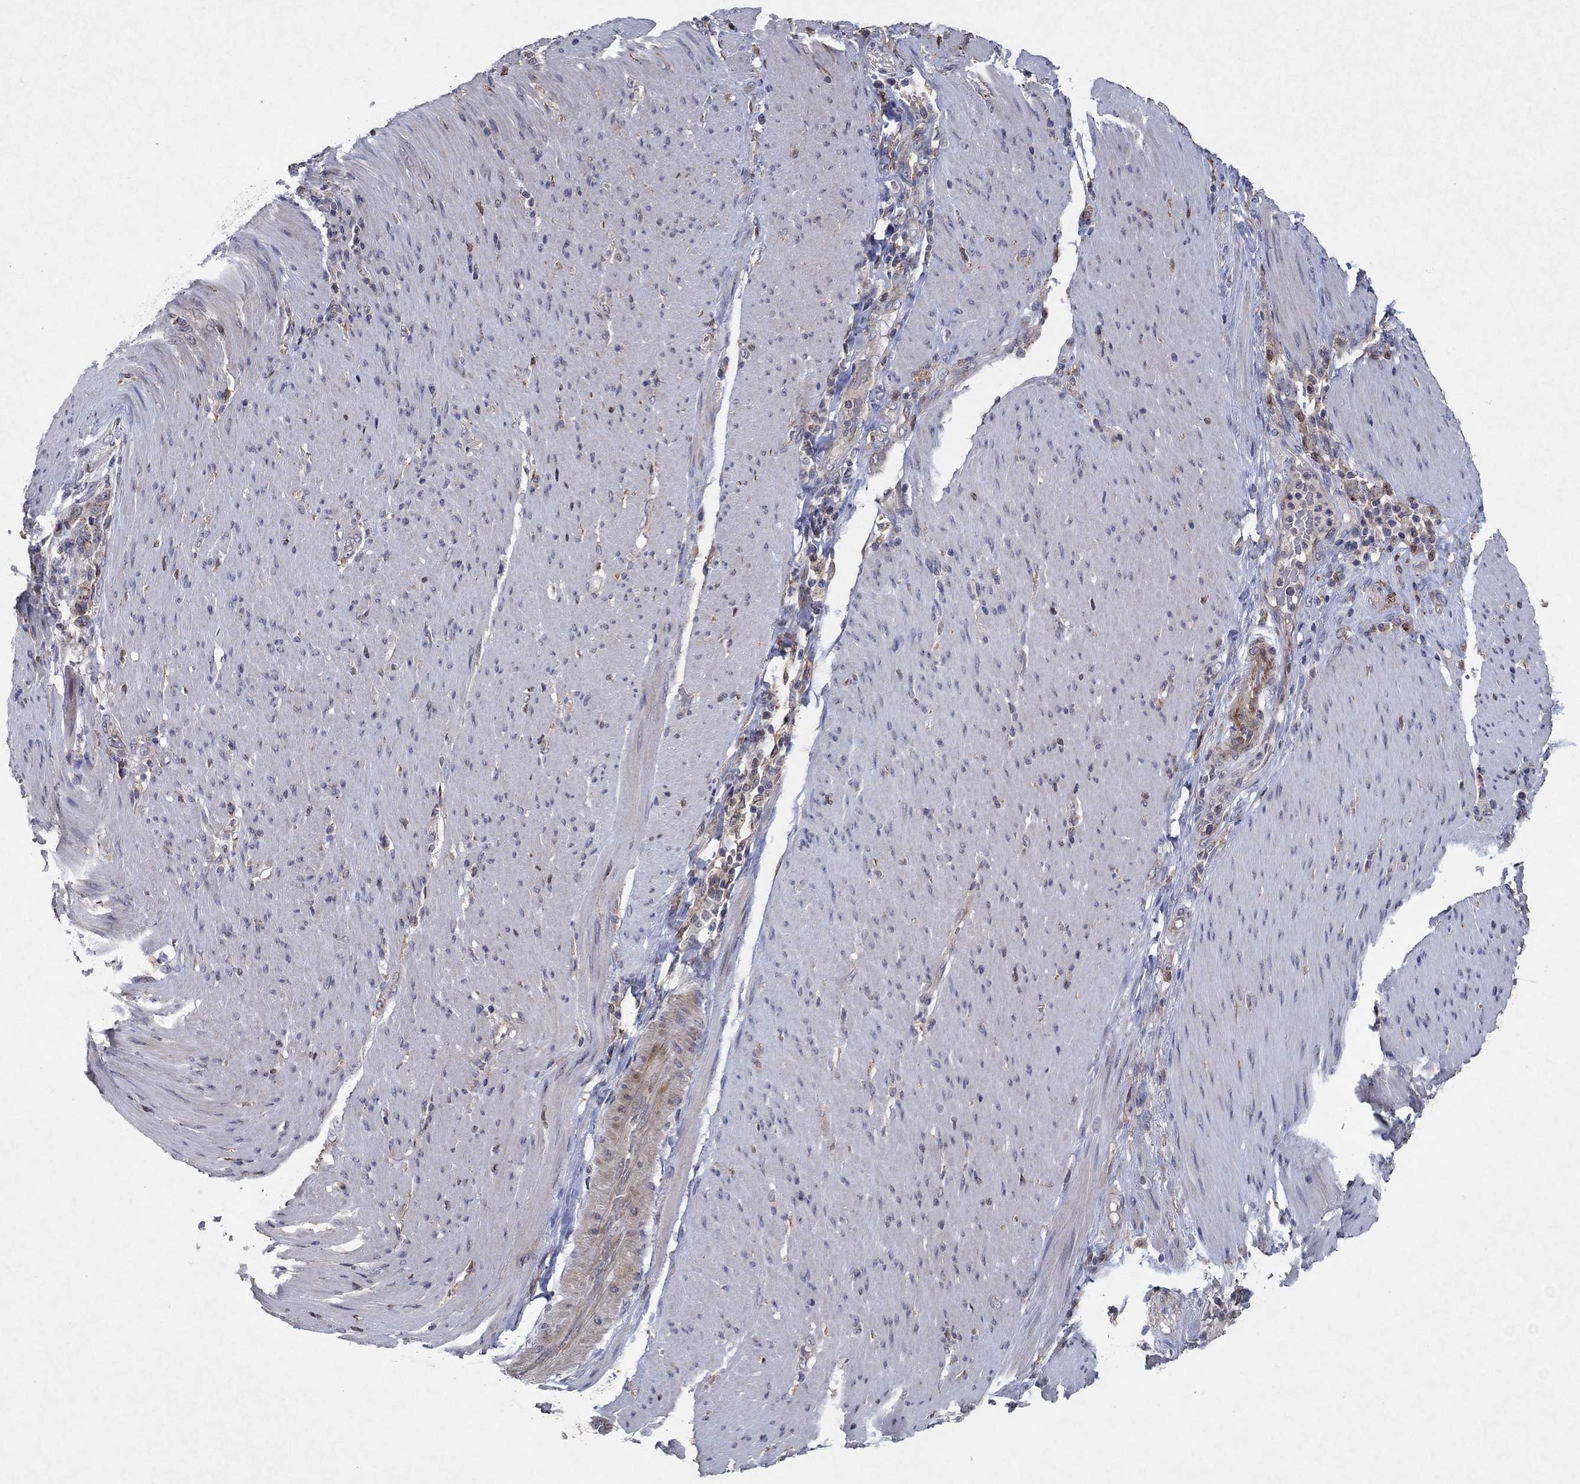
{"staining": {"intensity": "strong", "quantity": "25%-75%", "location": "cytoplasmic/membranous"}, "tissue": "stomach cancer", "cell_type": "Tumor cells", "image_type": "cancer", "snomed": [{"axis": "morphology", "description": "Adenocarcinoma, NOS"}, {"axis": "topography", "description": "Stomach"}], "caption": "Brown immunohistochemical staining in human stomach cancer demonstrates strong cytoplasmic/membranous expression in about 25%-75% of tumor cells. The staining was performed using DAB (3,3'-diaminobenzidine), with brown indicating positive protein expression. Nuclei are stained blue with hematoxylin.", "gene": "FRG1", "patient": {"sex": "female", "age": 79}}